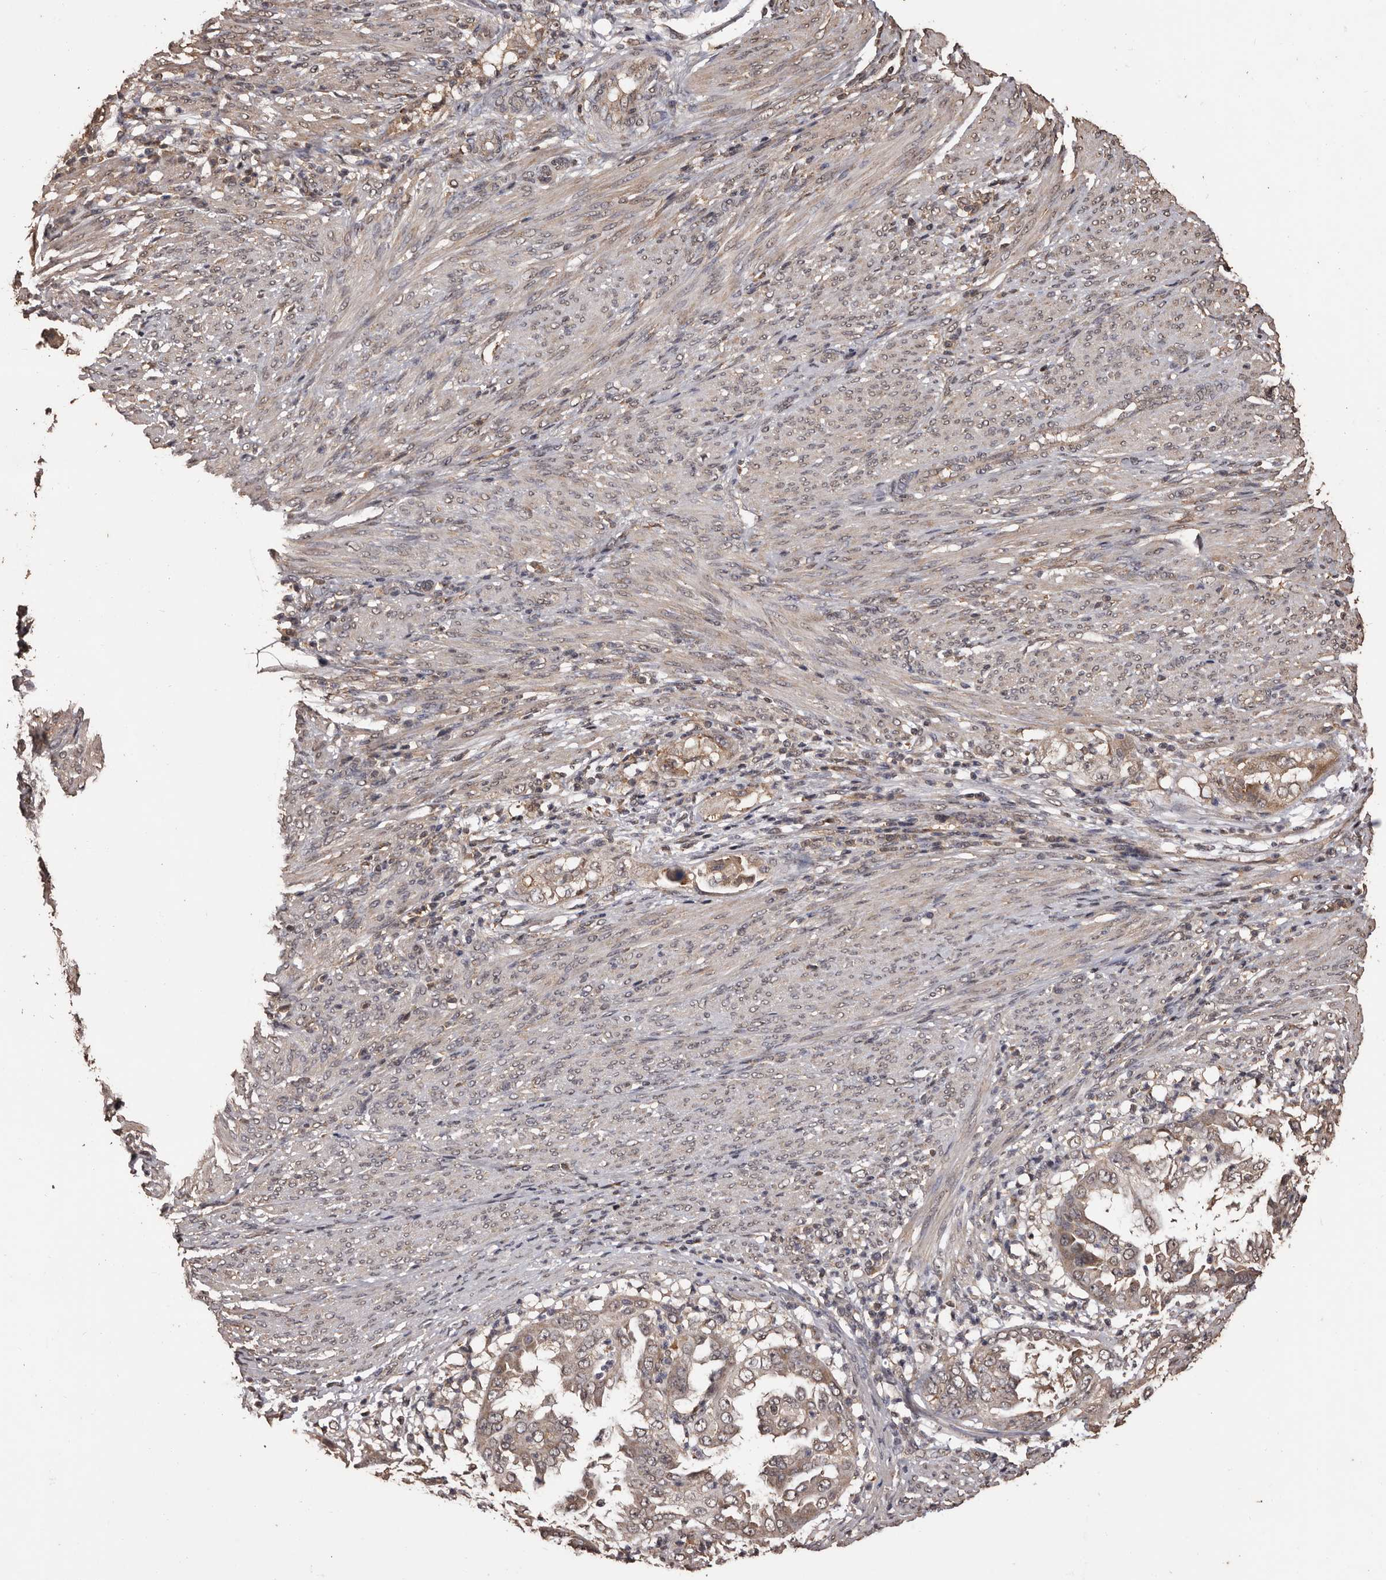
{"staining": {"intensity": "weak", "quantity": ">75%", "location": "cytoplasmic/membranous"}, "tissue": "endometrial cancer", "cell_type": "Tumor cells", "image_type": "cancer", "snomed": [{"axis": "morphology", "description": "Adenocarcinoma, NOS"}, {"axis": "topography", "description": "Endometrium"}], "caption": "Weak cytoplasmic/membranous expression for a protein is present in about >75% of tumor cells of endometrial cancer (adenocarcinoma) using IHC.", "gene": "NAV1", "patient": {"sex": "female", "age": 85}}